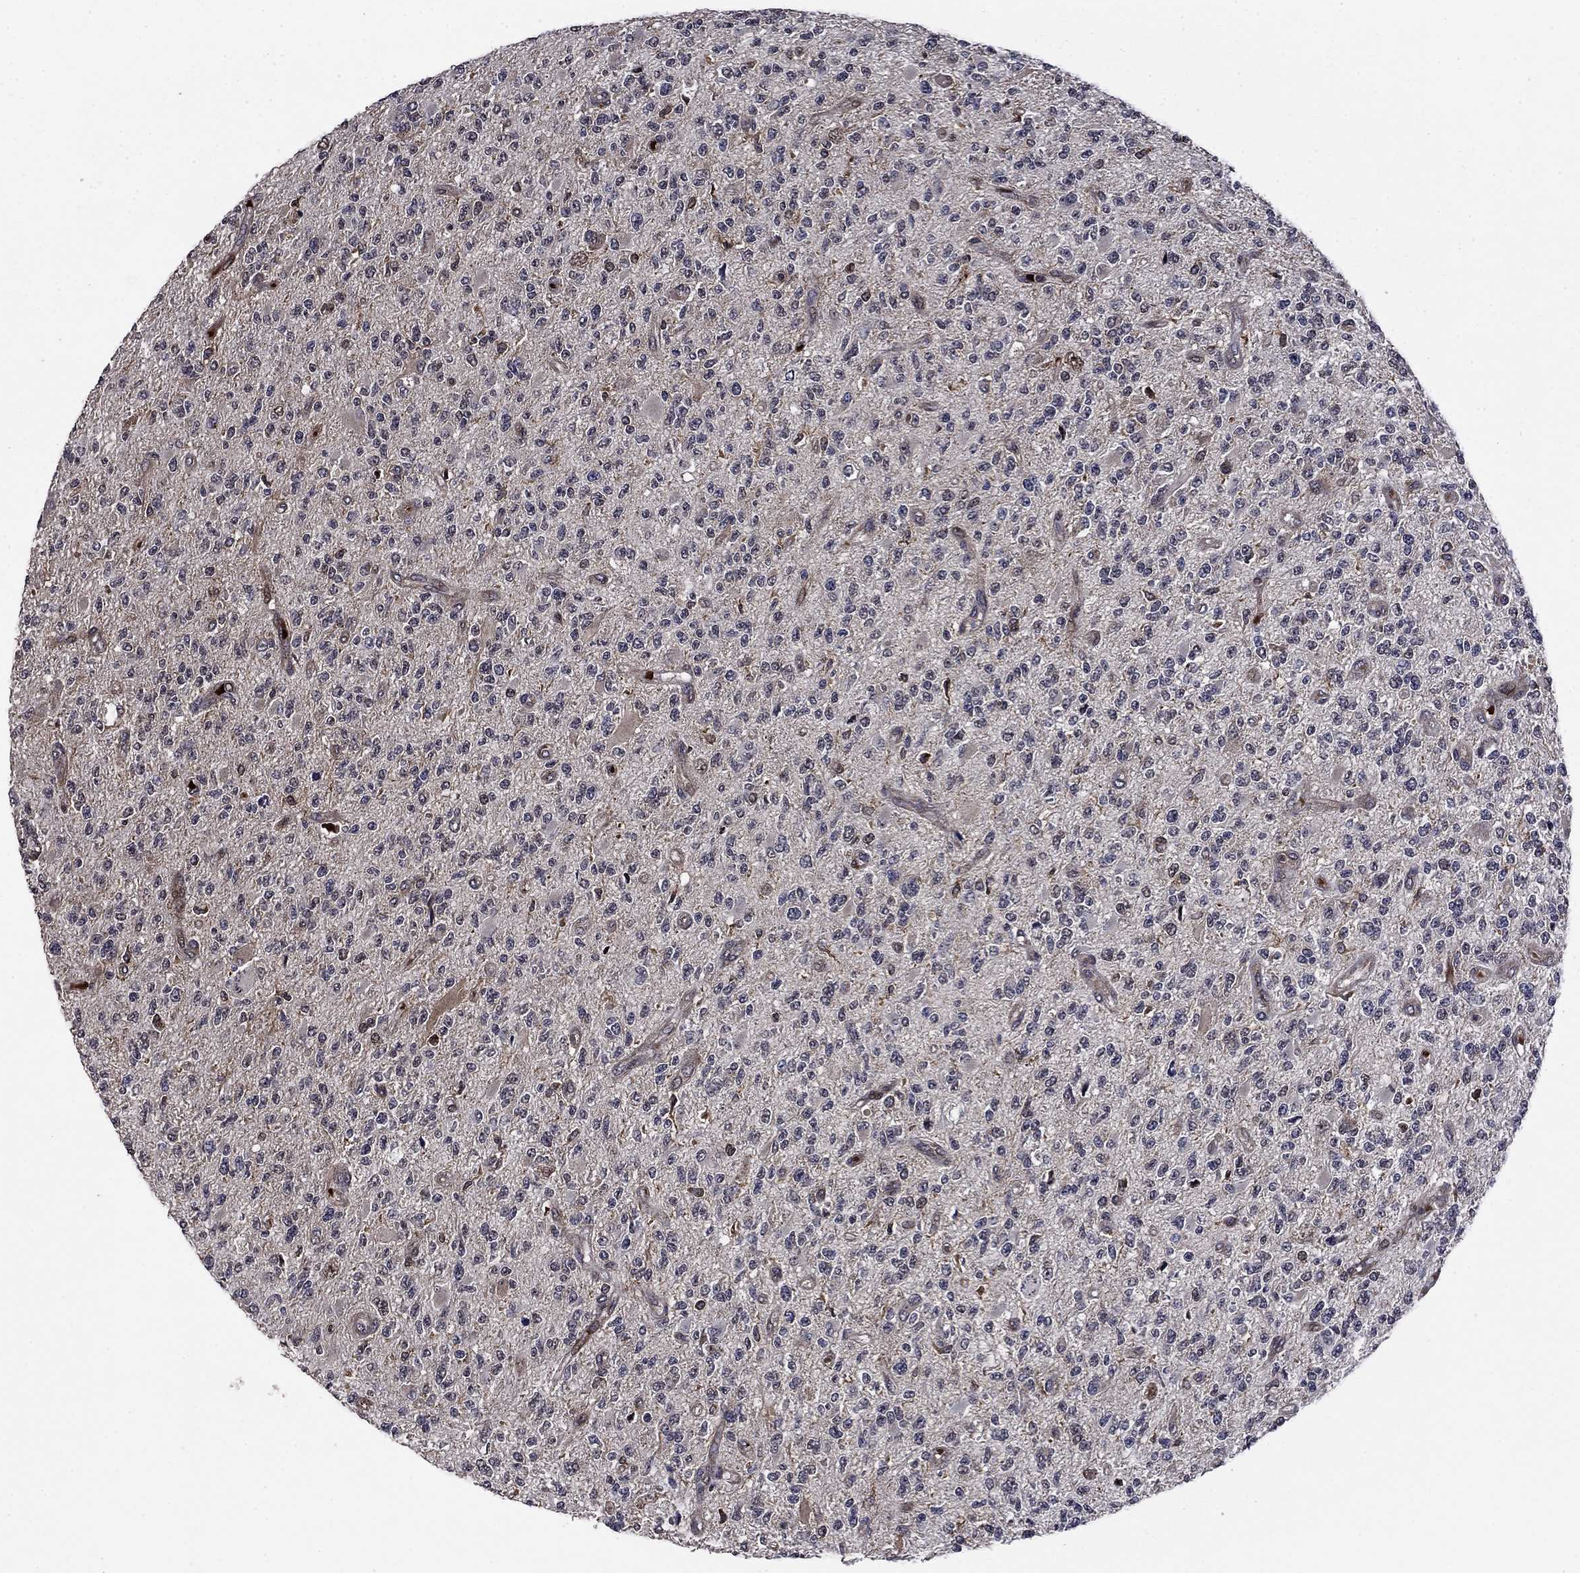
{"staining": {"intensity": "negative", "quantity": "none", "location": "none"}, "tissue": "glioma", "cell_type": "Tumor cells", "image_type": "cancer", "snomed": [{"axis": "morphology", "description": "Glioma, malignant, High grade"}, {"axis": "topography", "description": "Brain"}], "caption": "An immunohistochemistry (IHC) photomicrograph of high-grade glioma (malignant) is shown. There is no staining in tumor cells of high-grade glioma (malignant).", "gene": "AGTPBP1", "patient": {"sex": "female", "age": 63}}